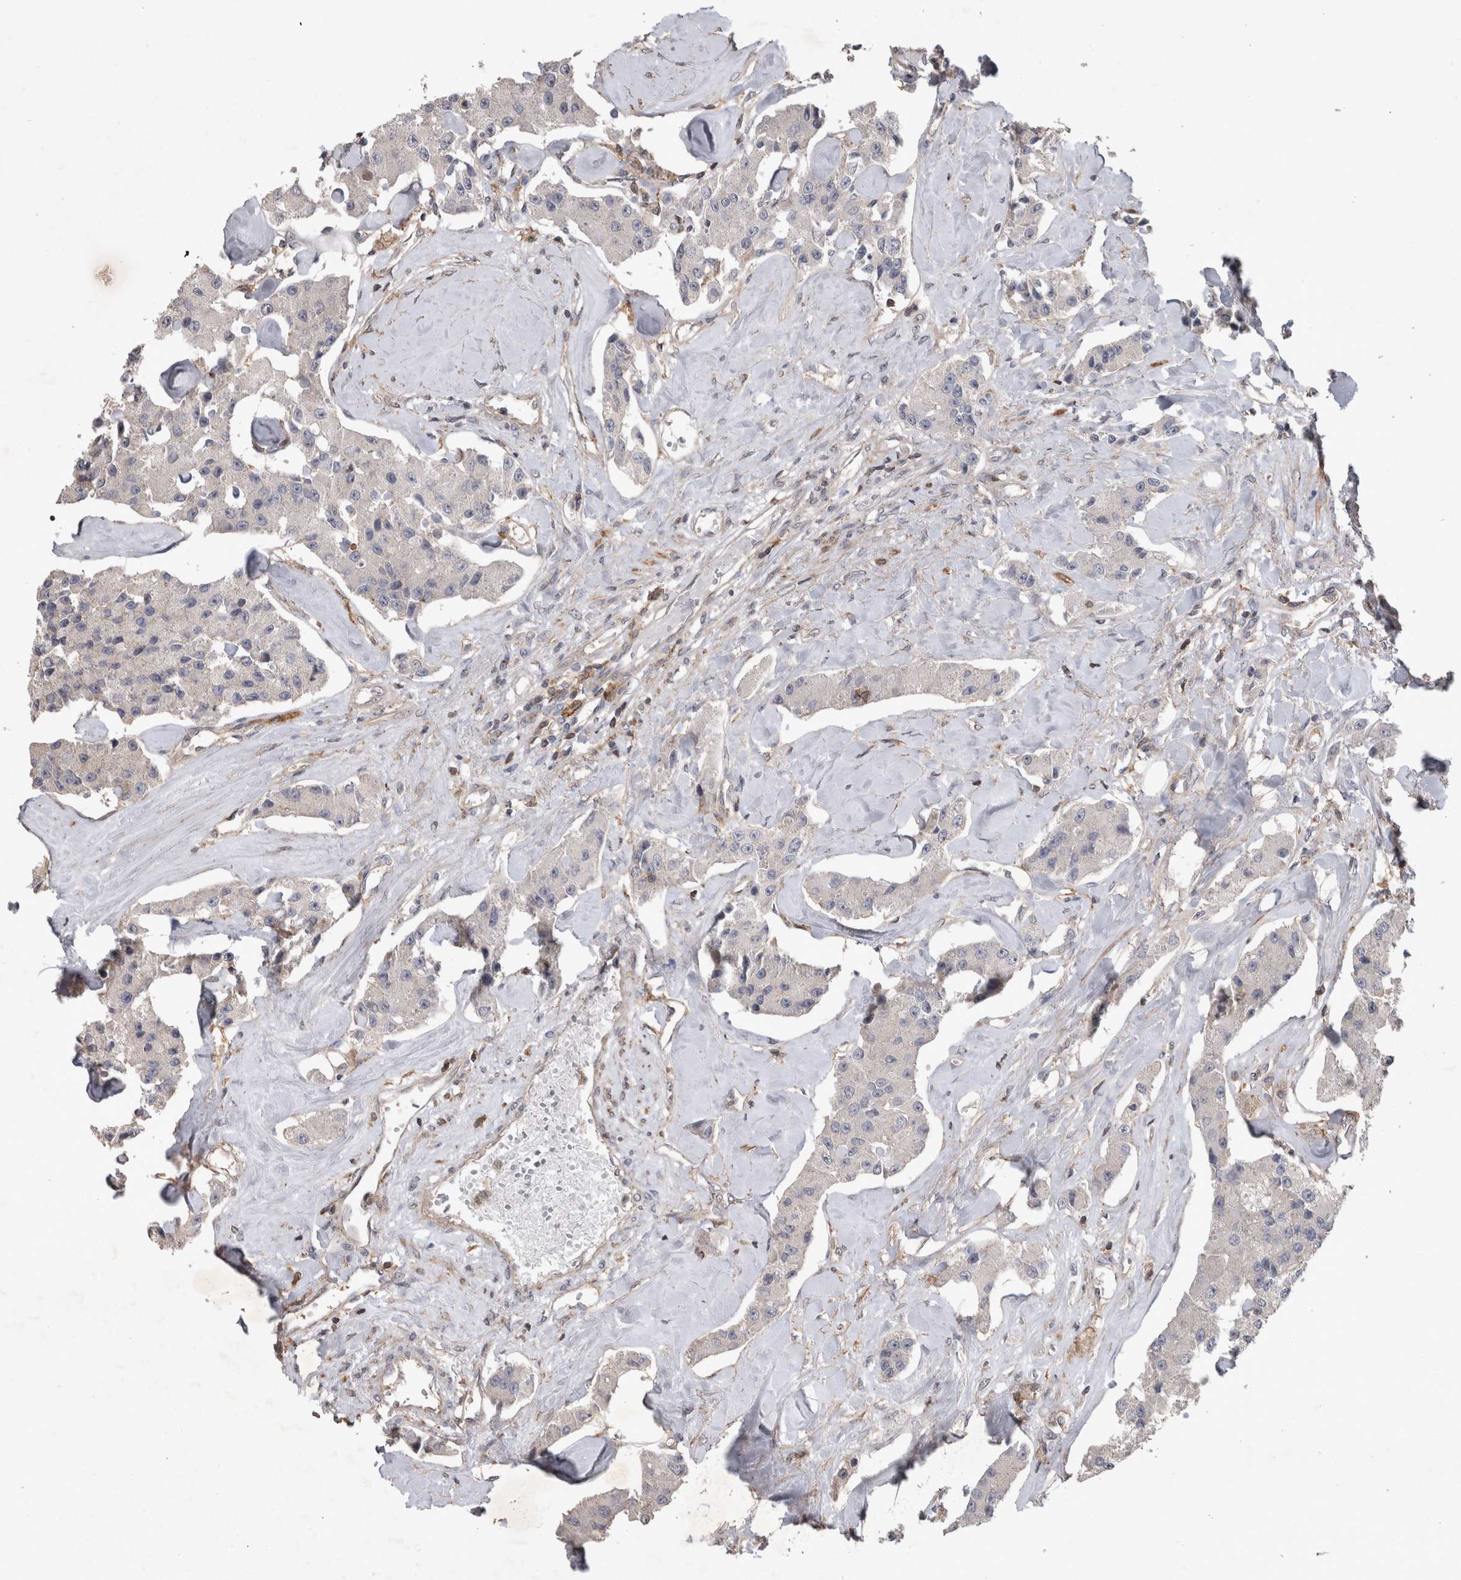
{"staining": {"intensity": "negative", "quantity": "none", "location": "none"}, "tissue": "carcinoid", "cell_type": "Tumor cells", "image_type": "cancer", "snomed": [{"axis": "morphology", "description": "Carcinoid, malignant, NOS"}, {"axis": "topography", "description": "Pancreas"}], "caption": "Immunohistochemistry photomicrograph of human malignant carcinoid stained for a protein (brown), which demonstrates no expression in tumor cells.", "gene": "SPATA48", "patient": {"sex": "male", "age": 41}}